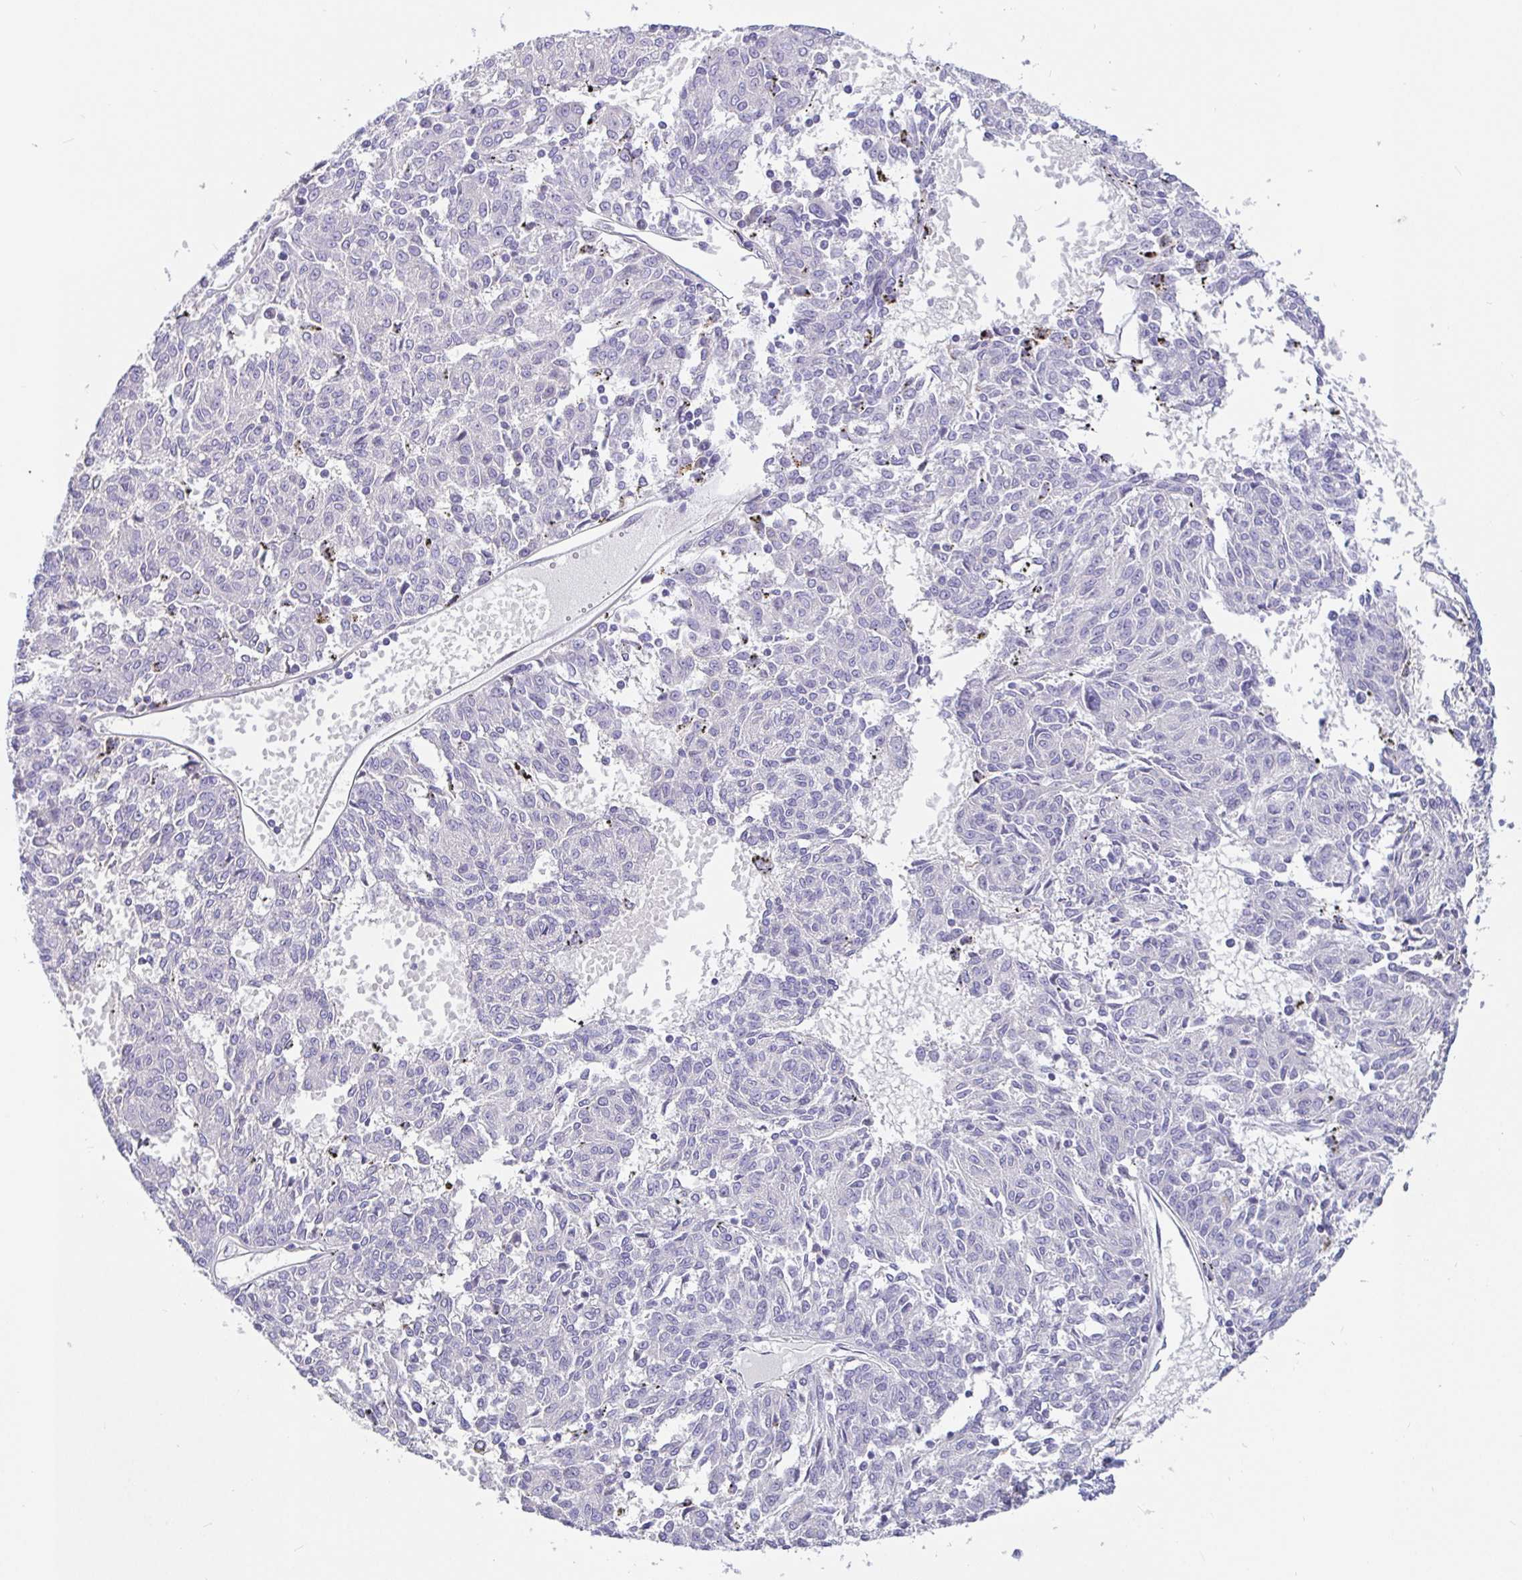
{"staining": {"intensity": "negative", "quantity": "none", "location": "none"}, "tissue": "melanoma", "cell_type": "Tumor cells", "image_type": "cancer", "snomed": [{"axis": "morphology", "description": "Malignant melanoma, NOS"}, {"axis": "topography", "description": "Skin"}], "caption": "Melanoma stained for a protein using immunohistochemistry shows no positivity tumor cells.", "gene": "TPTE", "patient": {"sex": "female", "age": 72}}